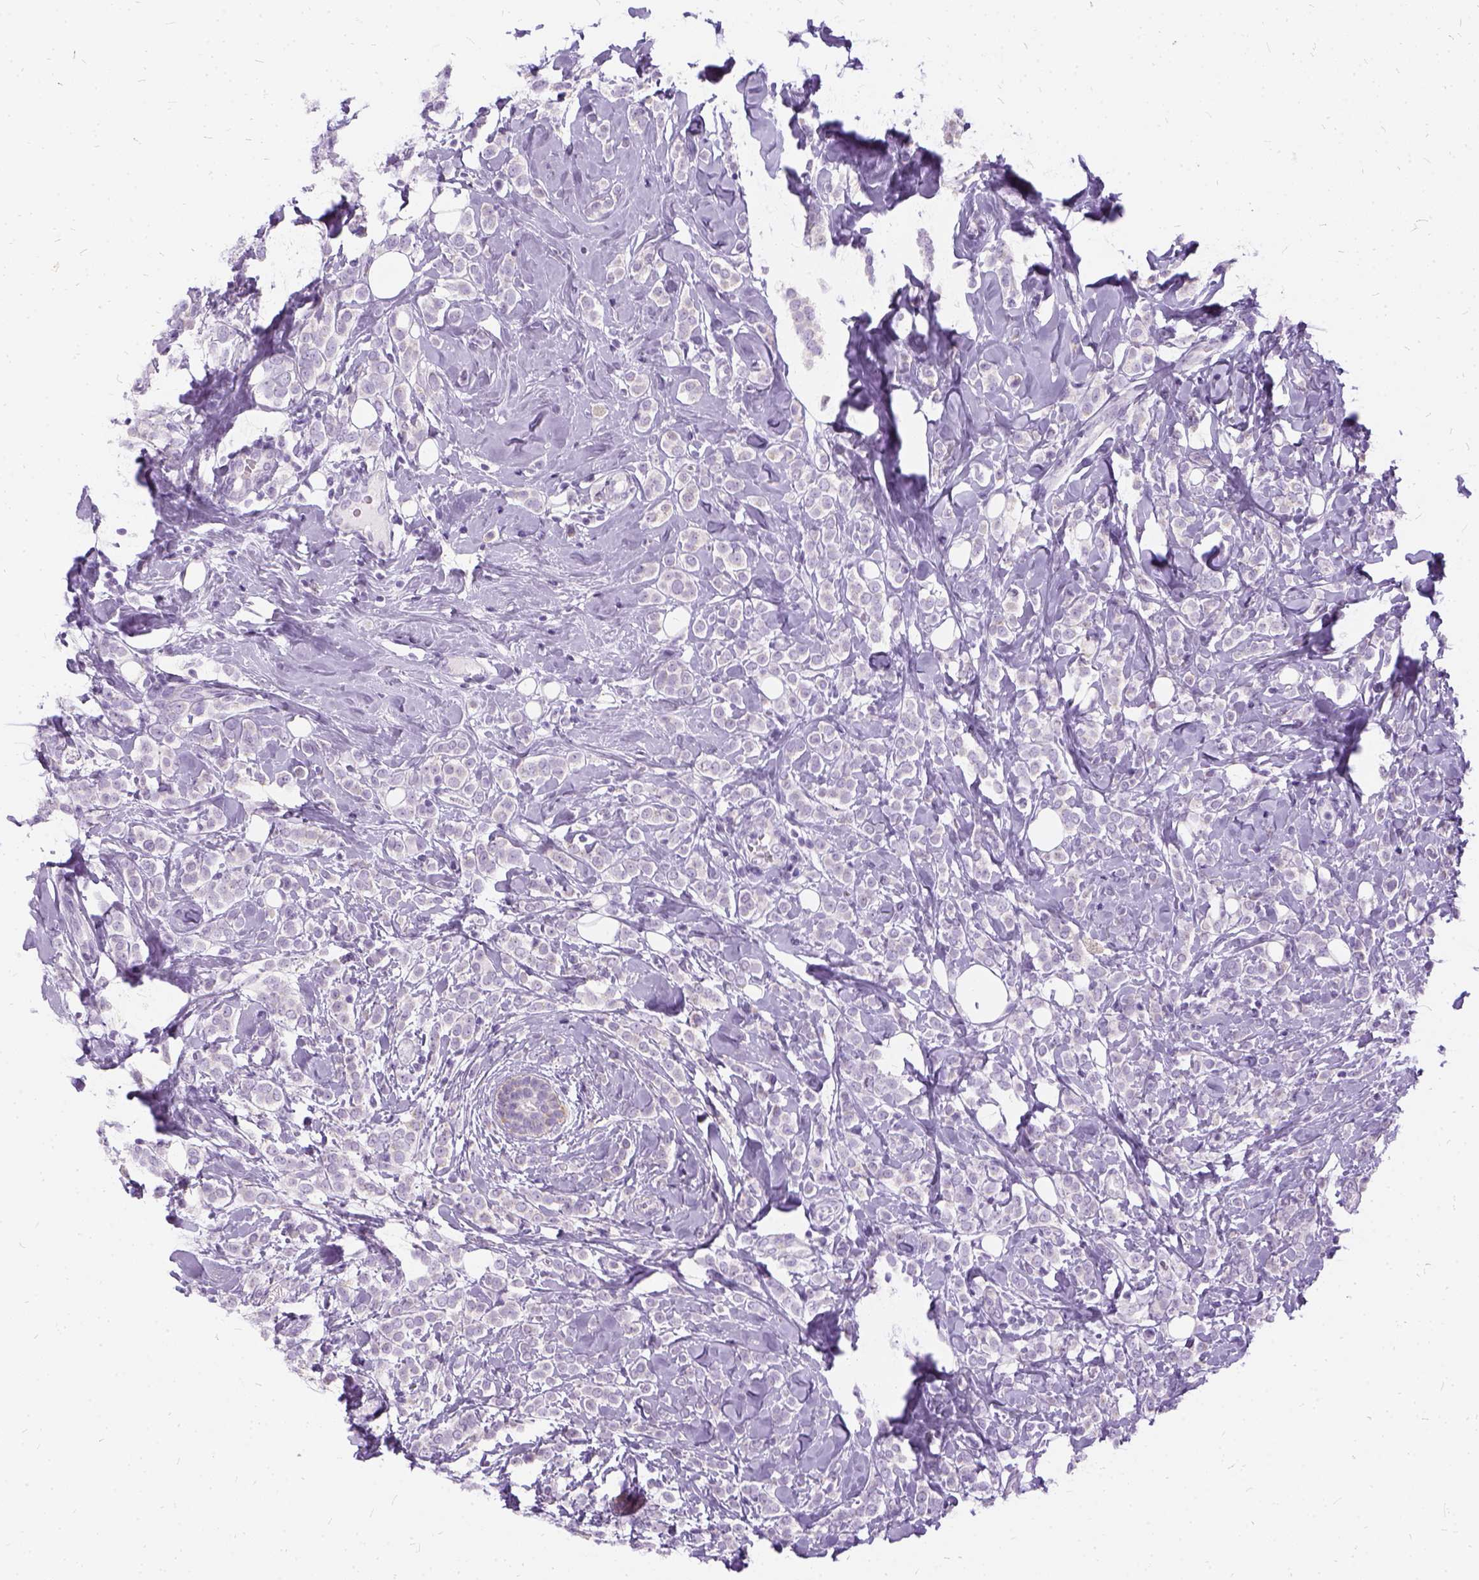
{"staining": {"intensity": "negative", "quantity": "none", "location": "none"}, "tissue": "breast cancer", "cell_type": "Tumor cells", "image_type": "cancer", "snomed": [{"axis": "morphology", "description": "Lobular carcinoma"}, {"axis": "topography", "description": "Breast"}], "caption": "Photomicrograph shows no significant protein expression in tumor cells of breast cancer. Nuclei are stained in blue.", "gene": "FDX1", "patient": {"sex": "female", "age": 49}}